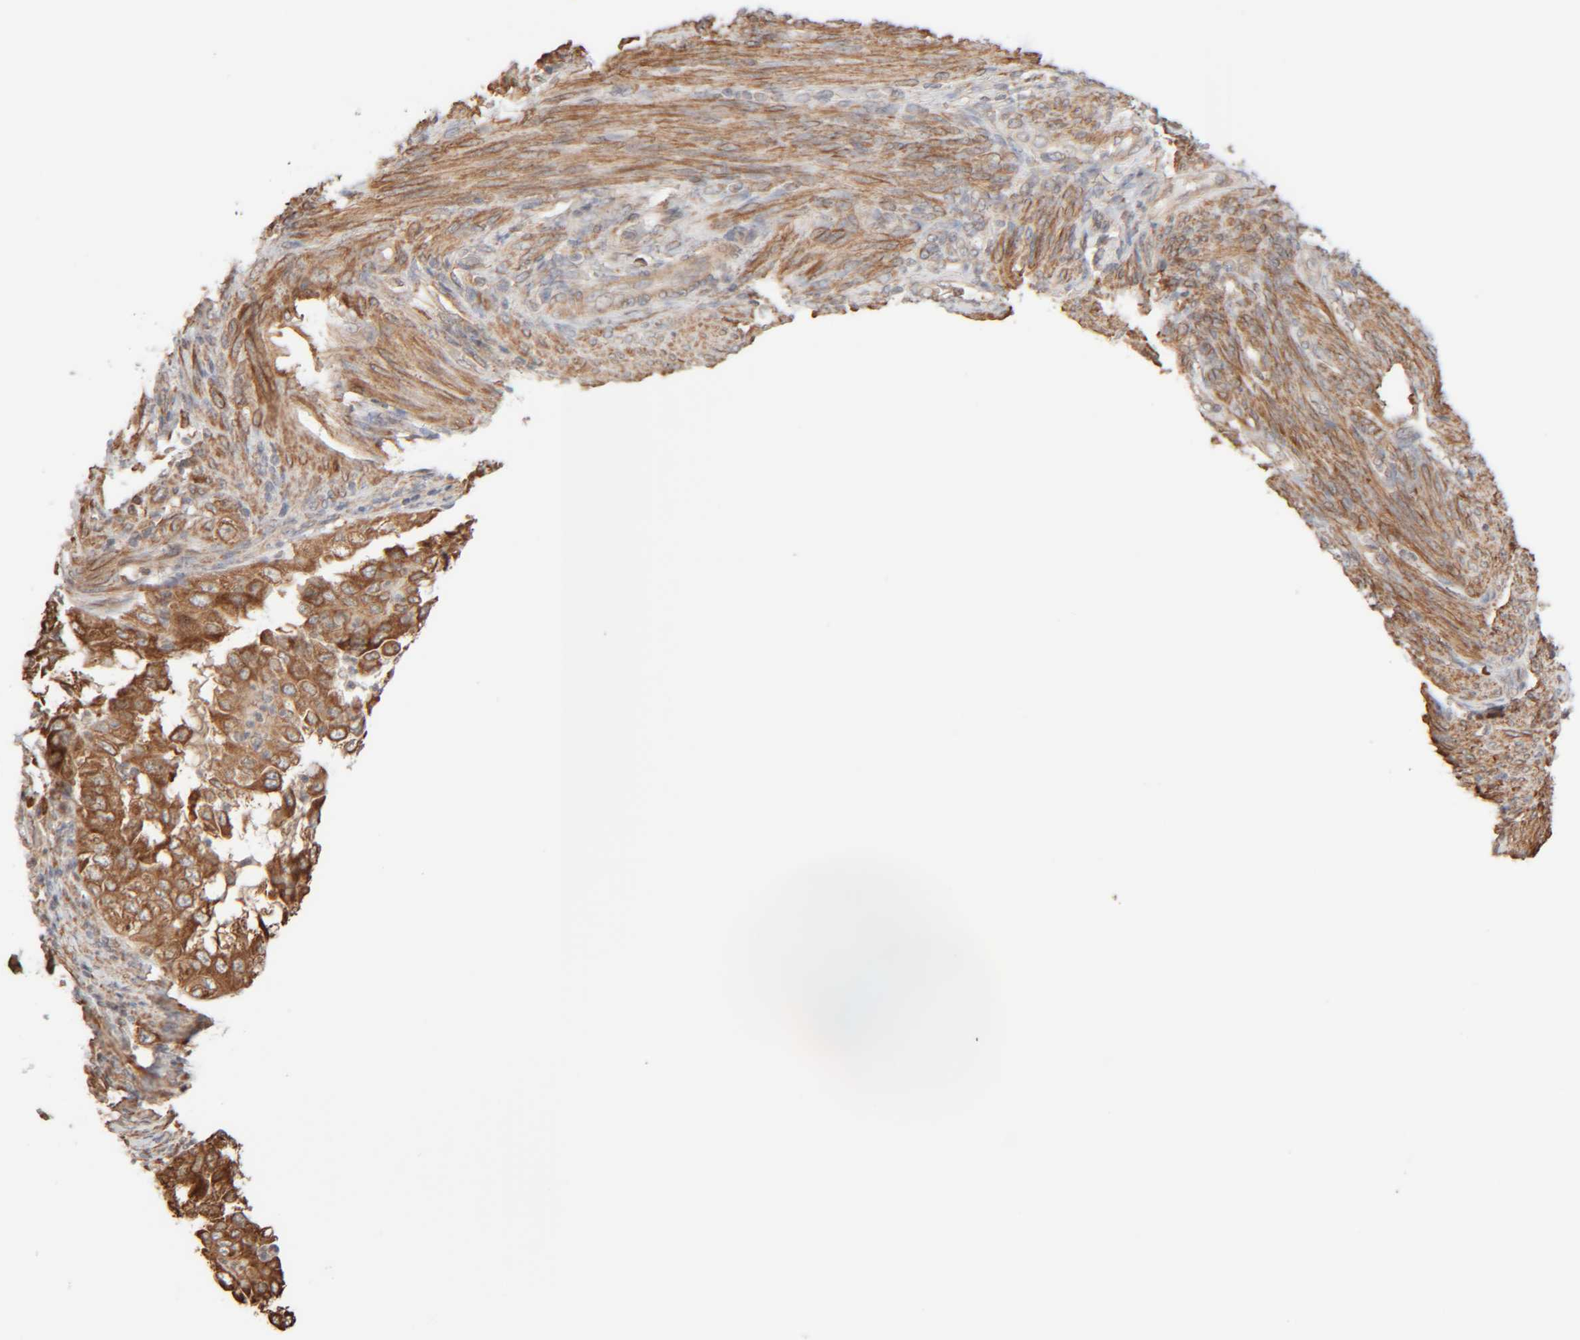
{"staining": {"intensity": "moderate", "quantity": ">75%", "location": "cytoplasmic/membranous"}, "tissue": "endometrial cancer", "cell_type": "Tumor cells", "image_type": "cancer", "snomed": [{"axis": "morphology", "description": "Adenocarcinoma, NOS"}, {"axis": "topography", "description": "Endometrium"}], "caption": "Immunohistochemistry (IHC) staining of endometrial cancer (adenocarcinoma), which displays medium levels of moderate cytoplasmic/membranous expression in approximately >75% of tumor cells indicating moderate cytoplasmic/membranous protein positivity. The staining was performed using DAB (brown) for protein detection and nuclei were counterstained in hematoxylin (blue).", "gene": "INTS1", "patient": {"sex": "female", "age": 85}}